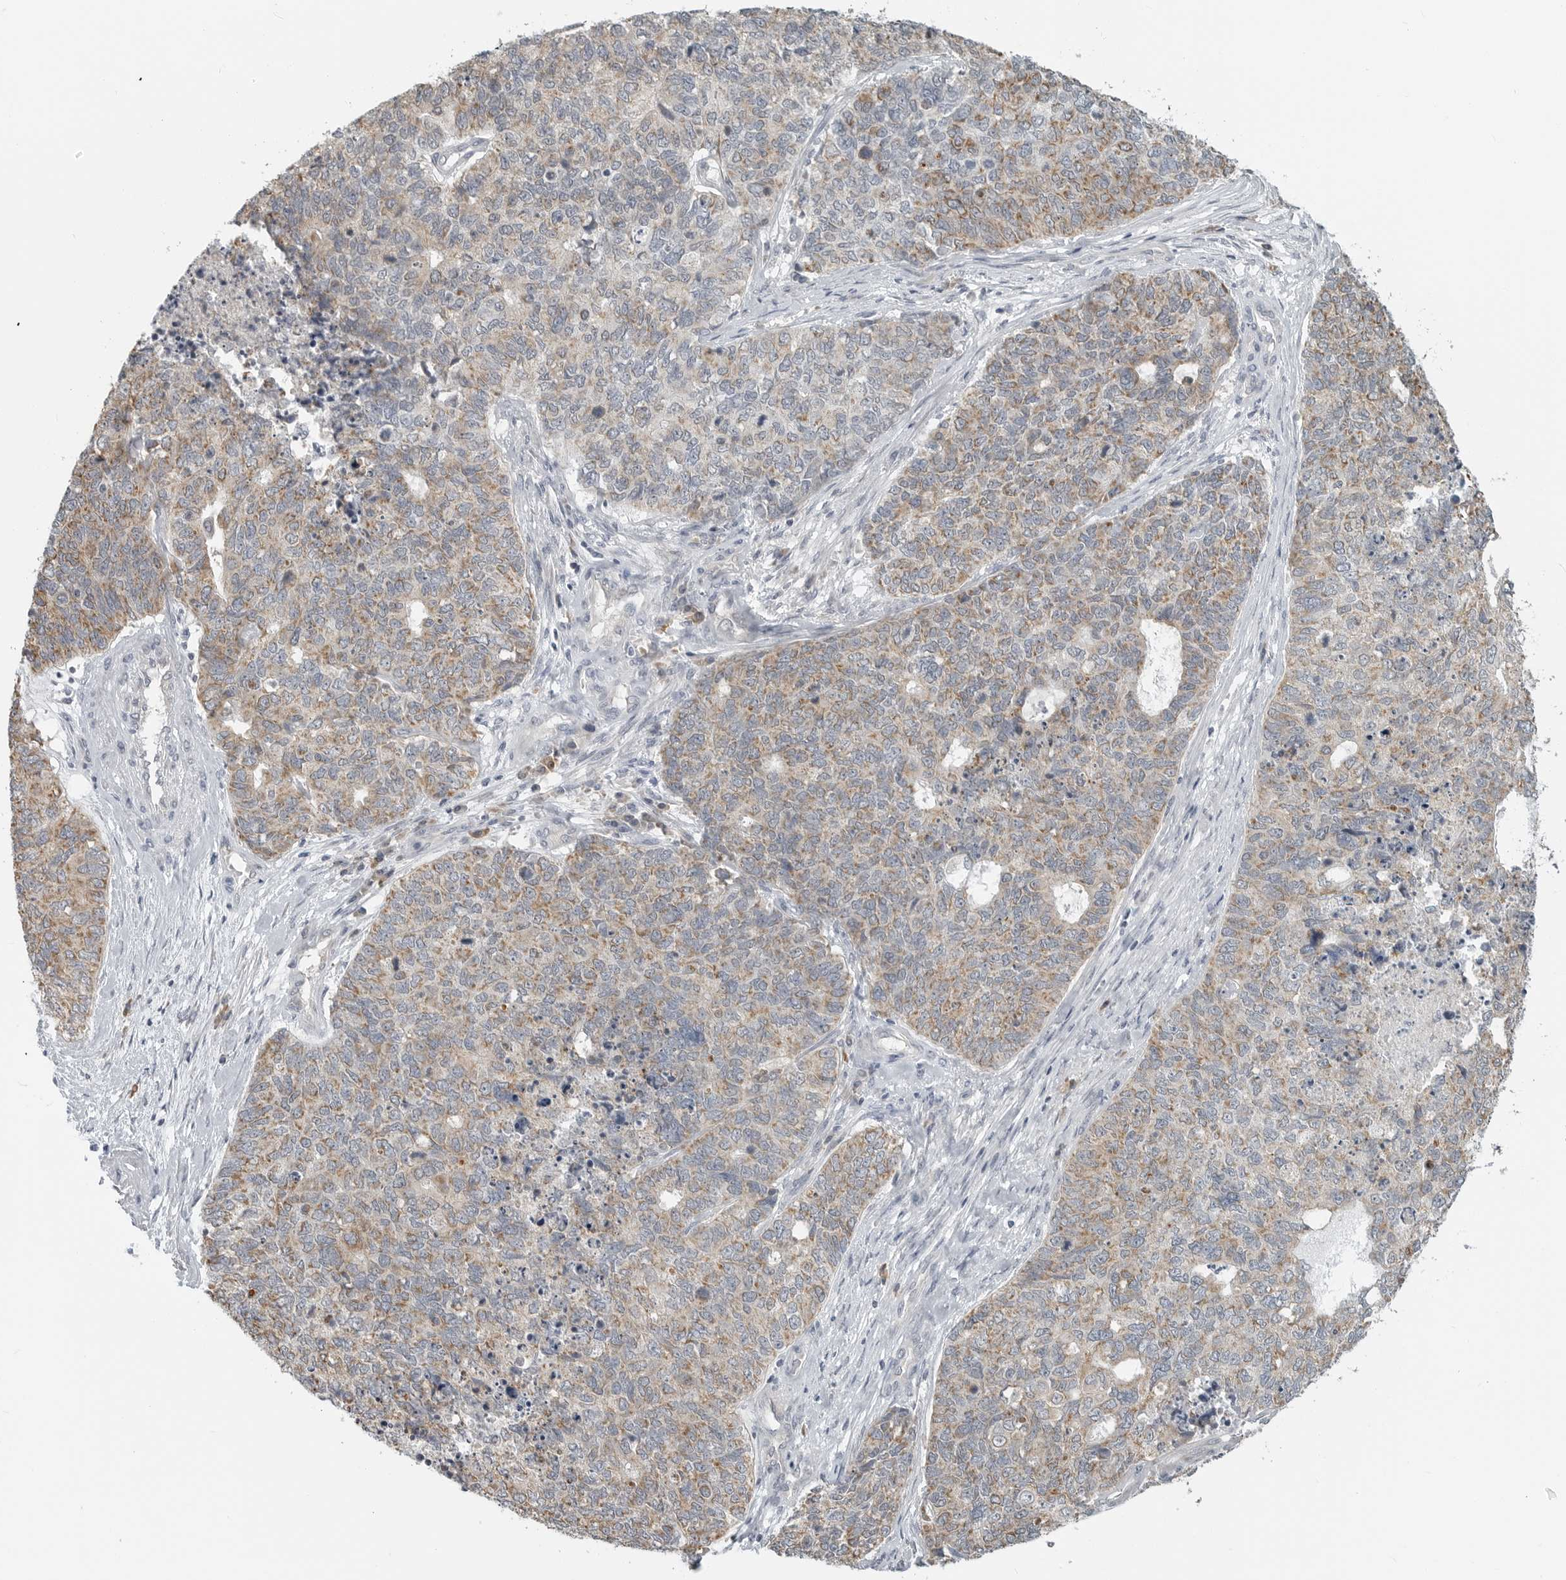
{"staining": {"intensity": "moderate", "quantity": ">75%", "location": "cytoplasmic/membranous"}, "tissue": "cervical cancer", "cell_type": "Tumor cells", "image_type": "cancer", "snomed": [{"axis": "morphology", "description": "Squamous cell carcinoma, NOS"}, {"axis": "topography", "description": "Cervix"}], "caption": "Human cervical cancer stained with a brown dye exhibits moderate cytoplasmic/membranous positive staining in approximately >75% of tumor cells.", "gene": "IL12RB2", "patient": {"sex": "female", "age": 63}}